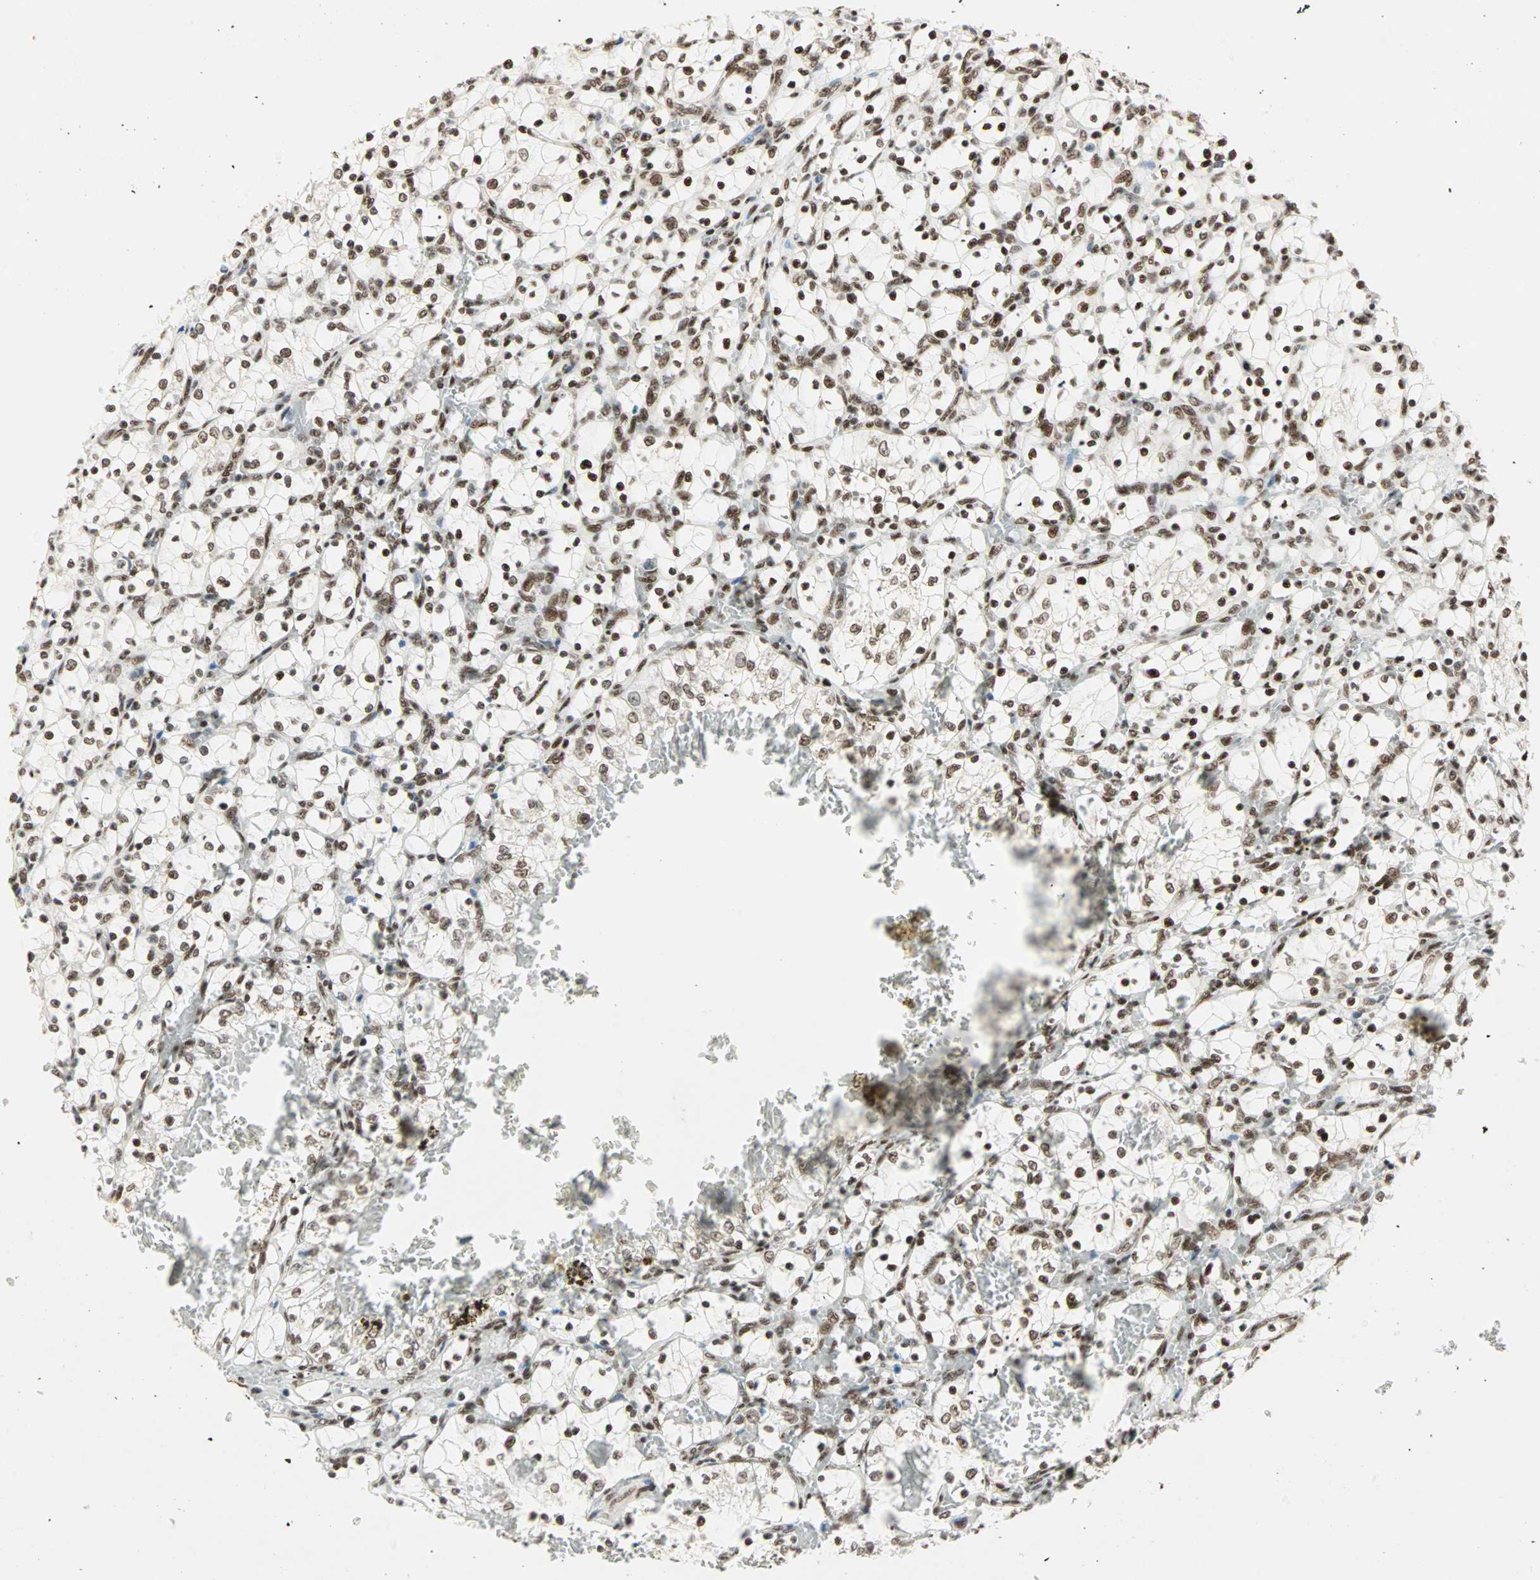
{"staining": {"intensity": "strong", "quantity": ">75%", "location": "nuclear"}, "tissue": "renal cancer", "cell_type": "Tumor cells", "image_type": "cancer", "snomed": [{"axis": "morphology", "description": "Adenocarcinoma, NOS"}, {"axis": "topography", "description": "Kidney"}], "caption": "DAB immunohistochemical staining of human renal cancer (adenocarcinoma) exhibits strong nuclear protein staining in approximately >75% of tumor cells.", "gene": "BLM", "patient": {"sex": "female", "age": 69}}